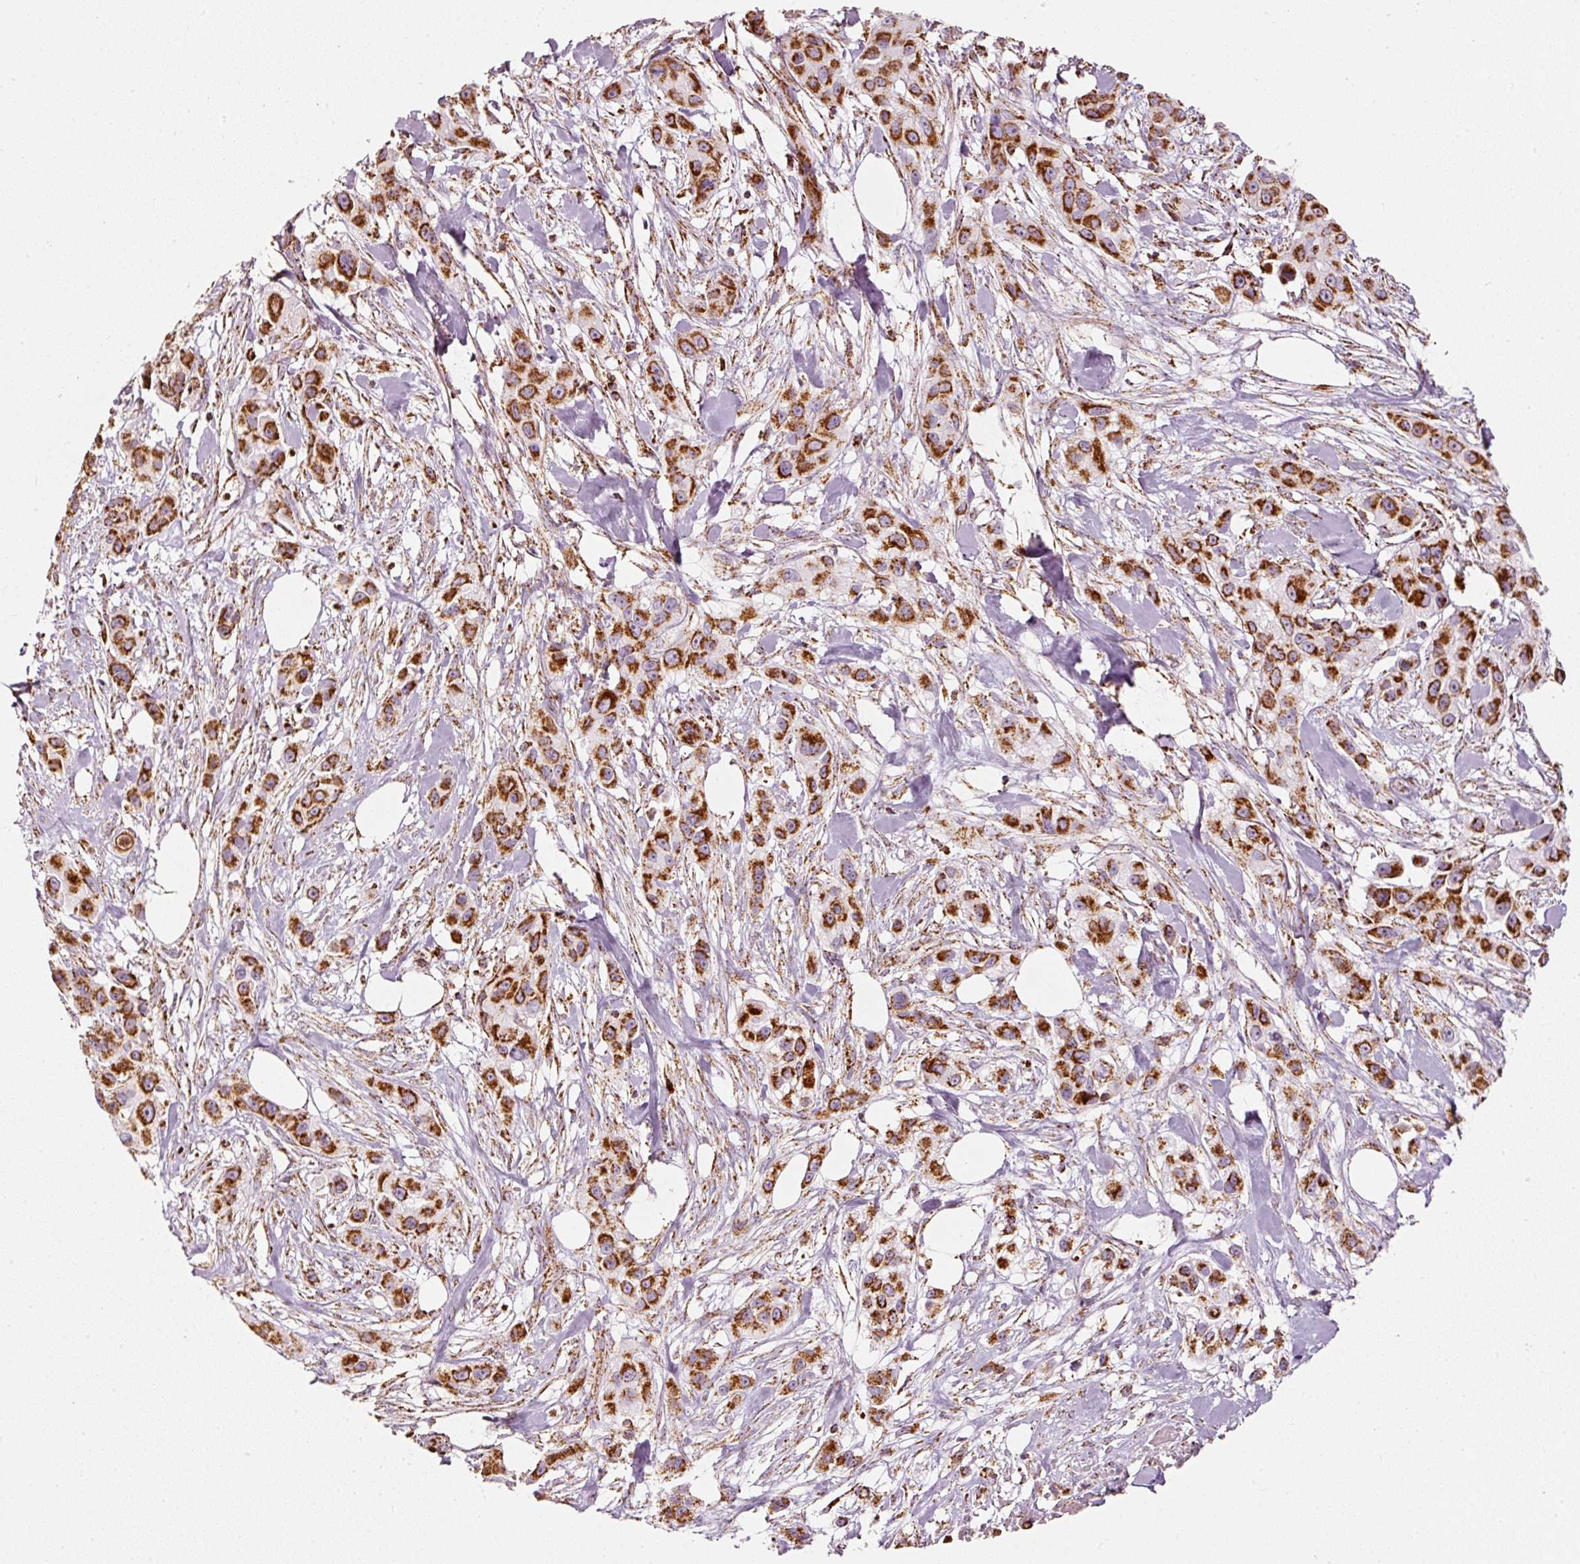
{"staining": {"intensity": "strong", "quantity": ">75%", "location": "cytoplasmic/membranous"}, "tissue": "skin cancer", "cell_type": "Tumor cells", "image_type": "cancer", "snomed": [{"axis": "morphology", "description": "Squamous cell carcinoma, NOS"}, {"axis": "topography", "description": "Skin"}], "caption": "The micrograph exhibits a brown stain indicating the presence of a protein in the cytoplasmic/membranous of tumor cells in skin cancer (squamous cell carcinoma). Immunohistochemistry (ihc) stains the protein in brown and the nuclei are stained blue.", "gene": "UQCRC1", "patient": {"sex": "male", "age": 63}}